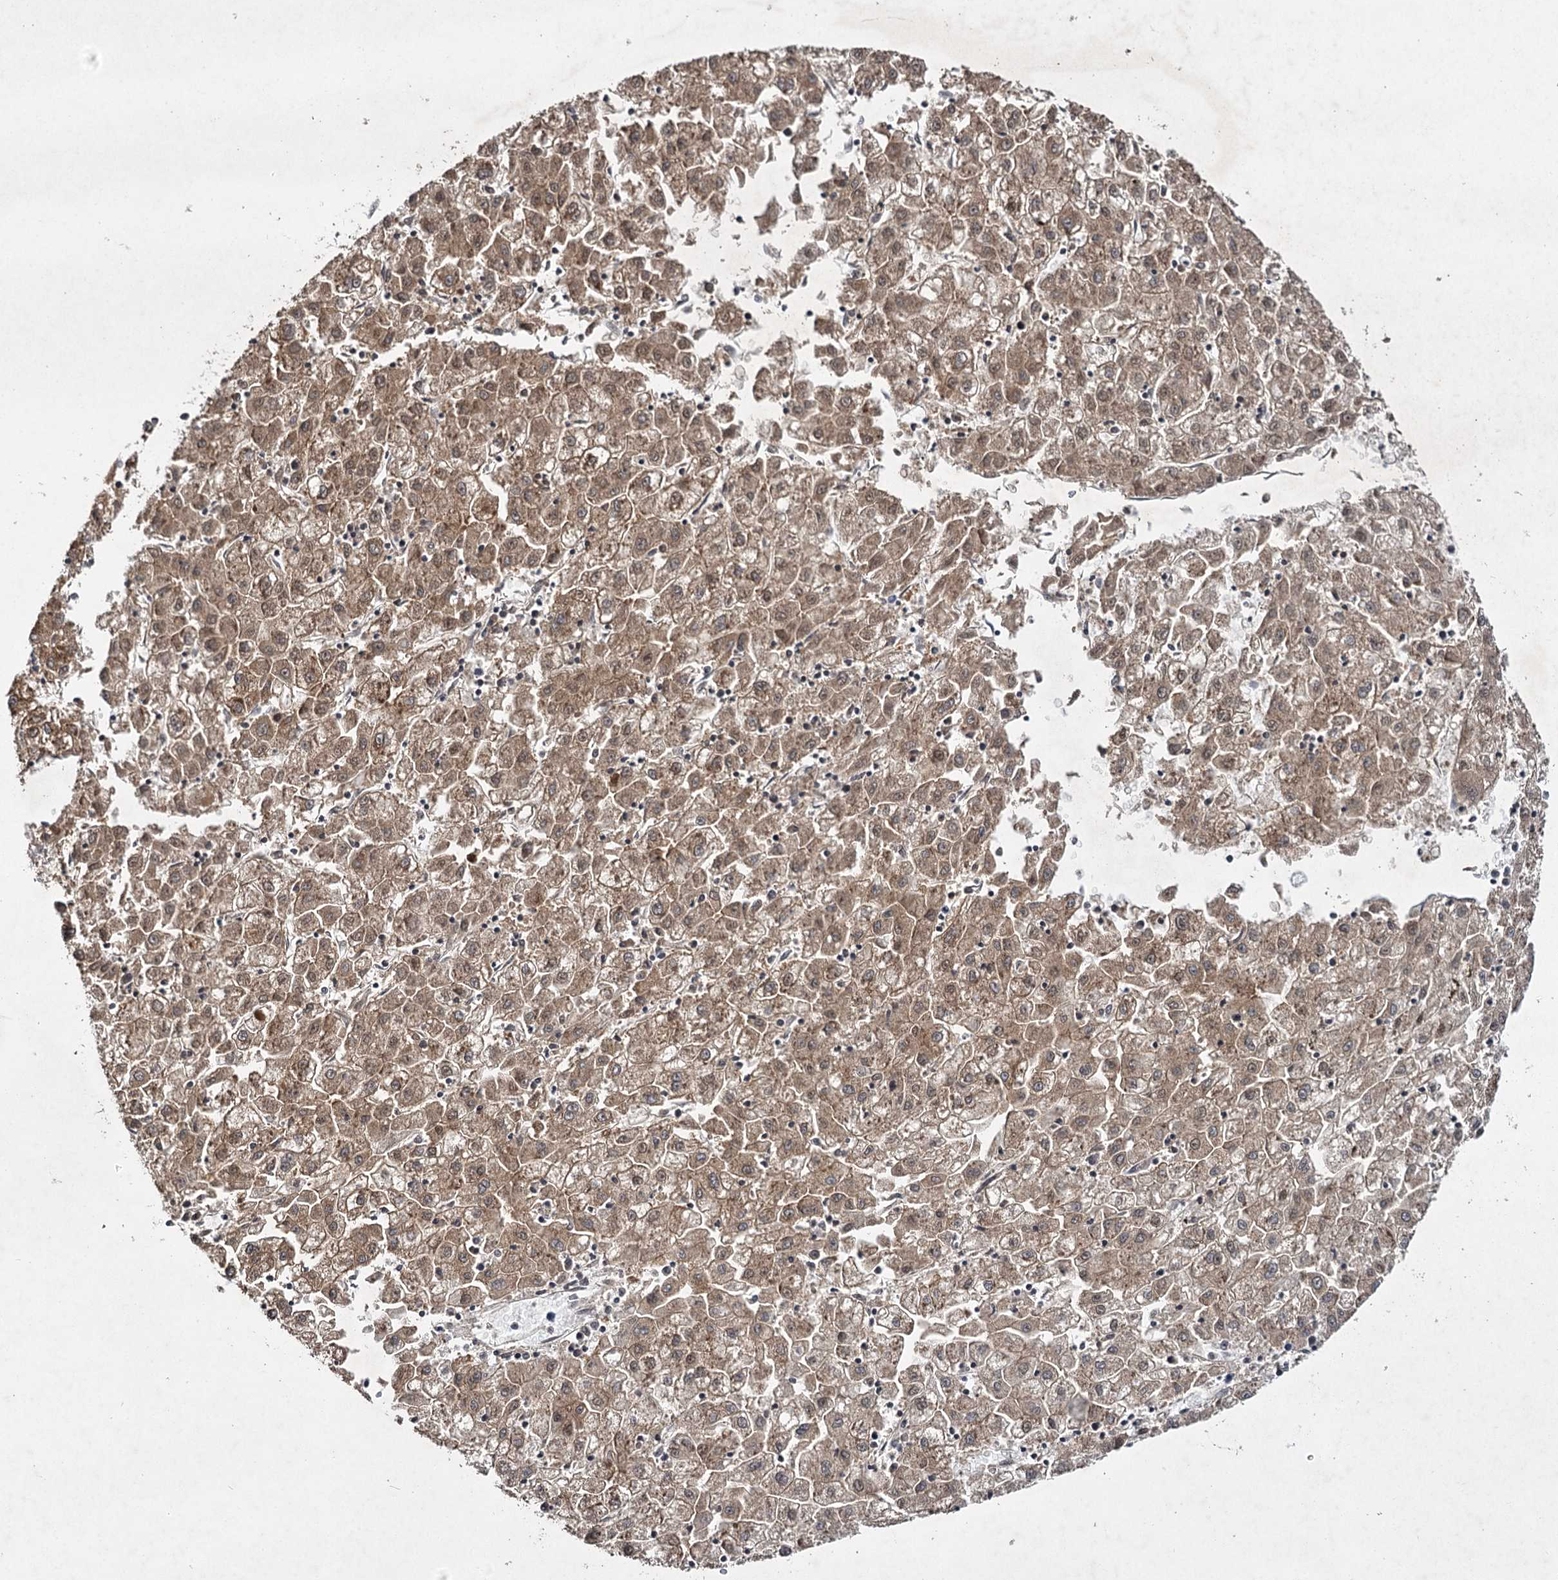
{"staining": {"intensity": "moderate", "quantity": ">75%", "location": "cytoplasmic/membranous"}, "tissue": "liver cancer", "cell_type": "Tumor cells", "image_type": "cancer", "snomed": [{"axis": "morphology", "description": "Carcinoma, Hepatocellular, NOS"}, {"axis": "topography", "description": "Liver"}], "caption": "Protein expression analysis of human hepatocellular carcinoma (liver) reveals moderate cytoplasmic/membranous staining in approximately >75% of tumor cells.", "gene": "DCUN1D4", "patient": {"sex": "male", "age": 72}}